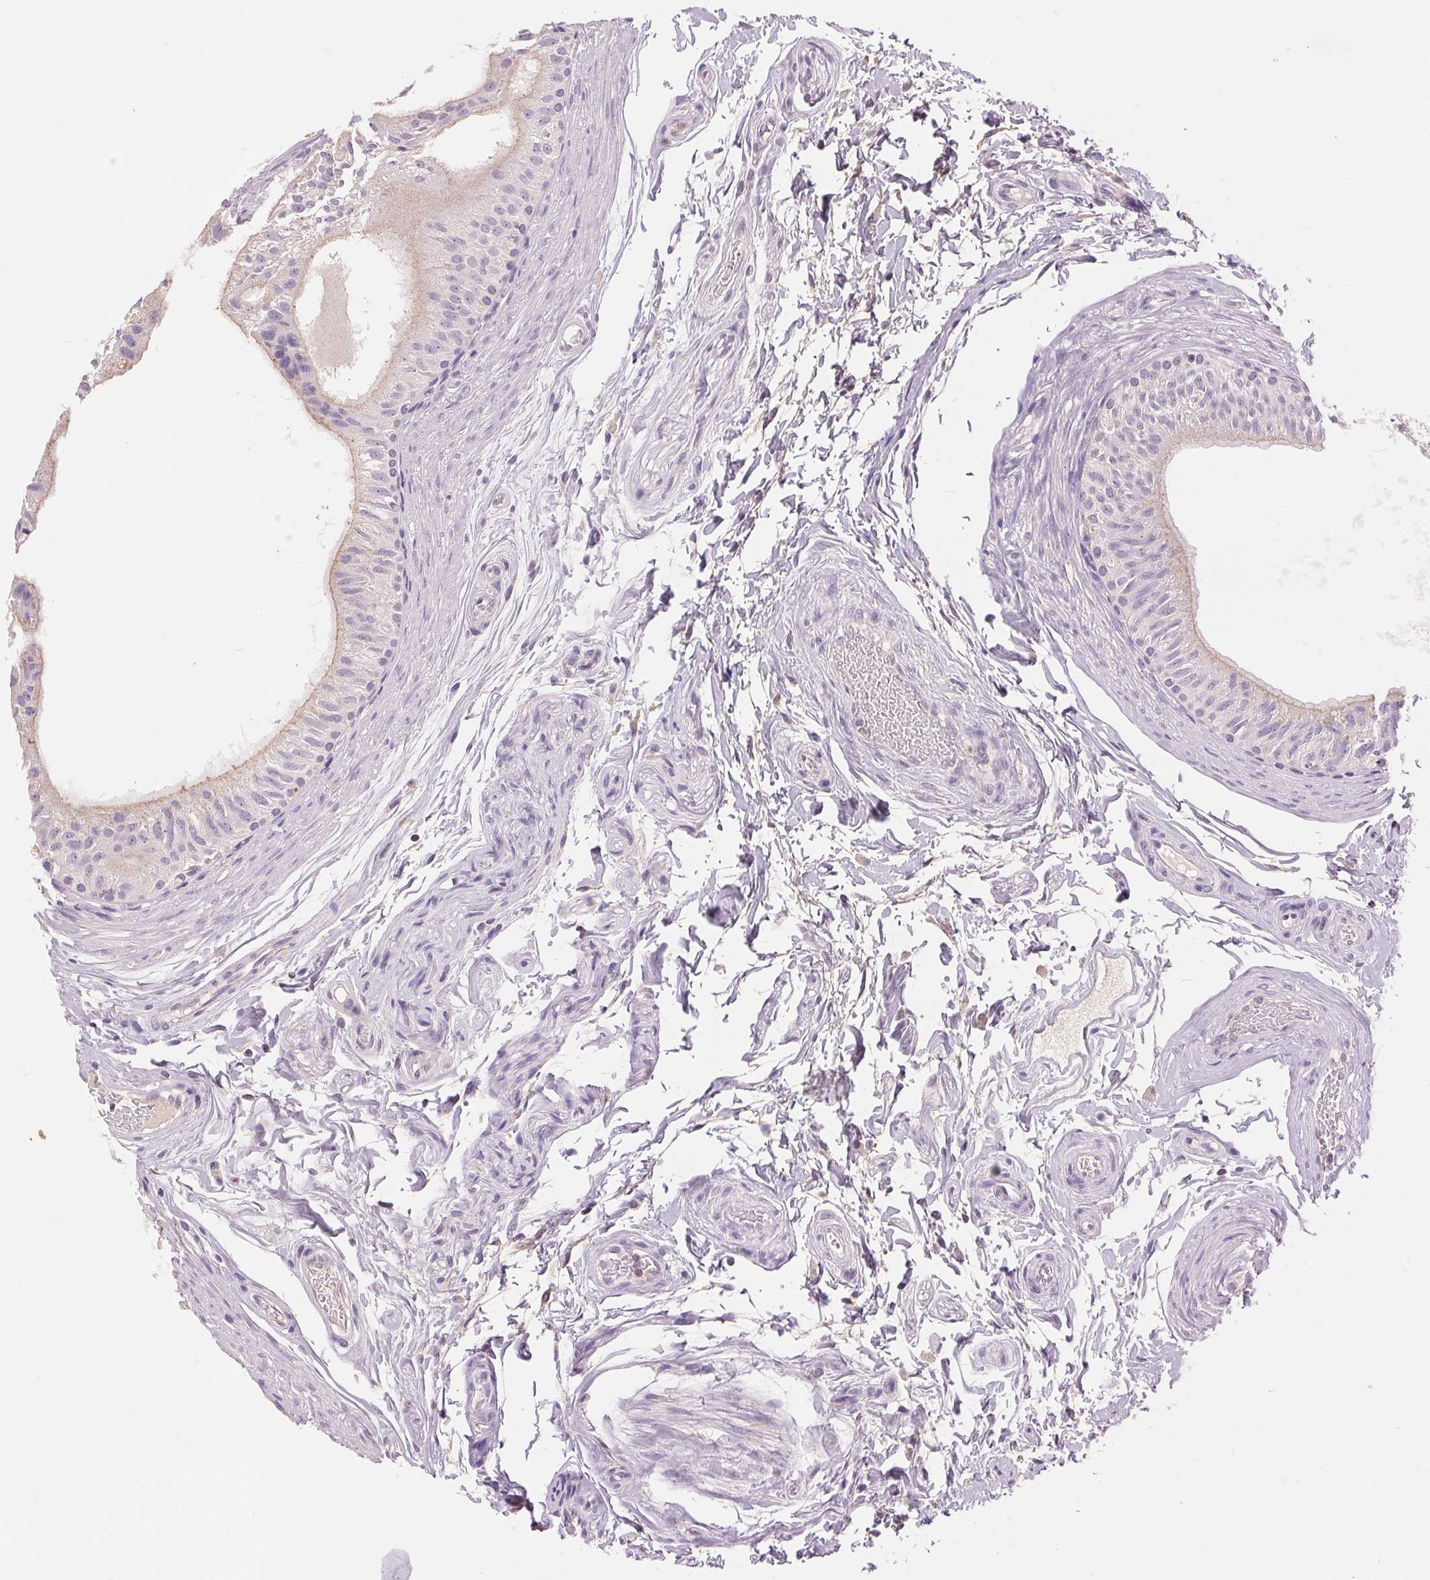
{"staining": {"intensity": "weak", "quantity": "<25%", "location": "cytoplasmic/membranous"}, "tissue": "epididymis", "cell_type": "Glandular cells", "image_type": "normal", "snomed": [{"axis": "morphology", "description": "Normal tissue, NOS"}, {"axis": "topography", "description": "Epididymis"}], "caption": "This photomicrograph is of unremarkable epididymis stained with immunohistochemistry (IHC) to label a protein in brown with the nuclei are counter-stained blue. There is no staining in glandular cells.", "gene": "FXYD4", "patient": {"sex": "male", "age": 36}}